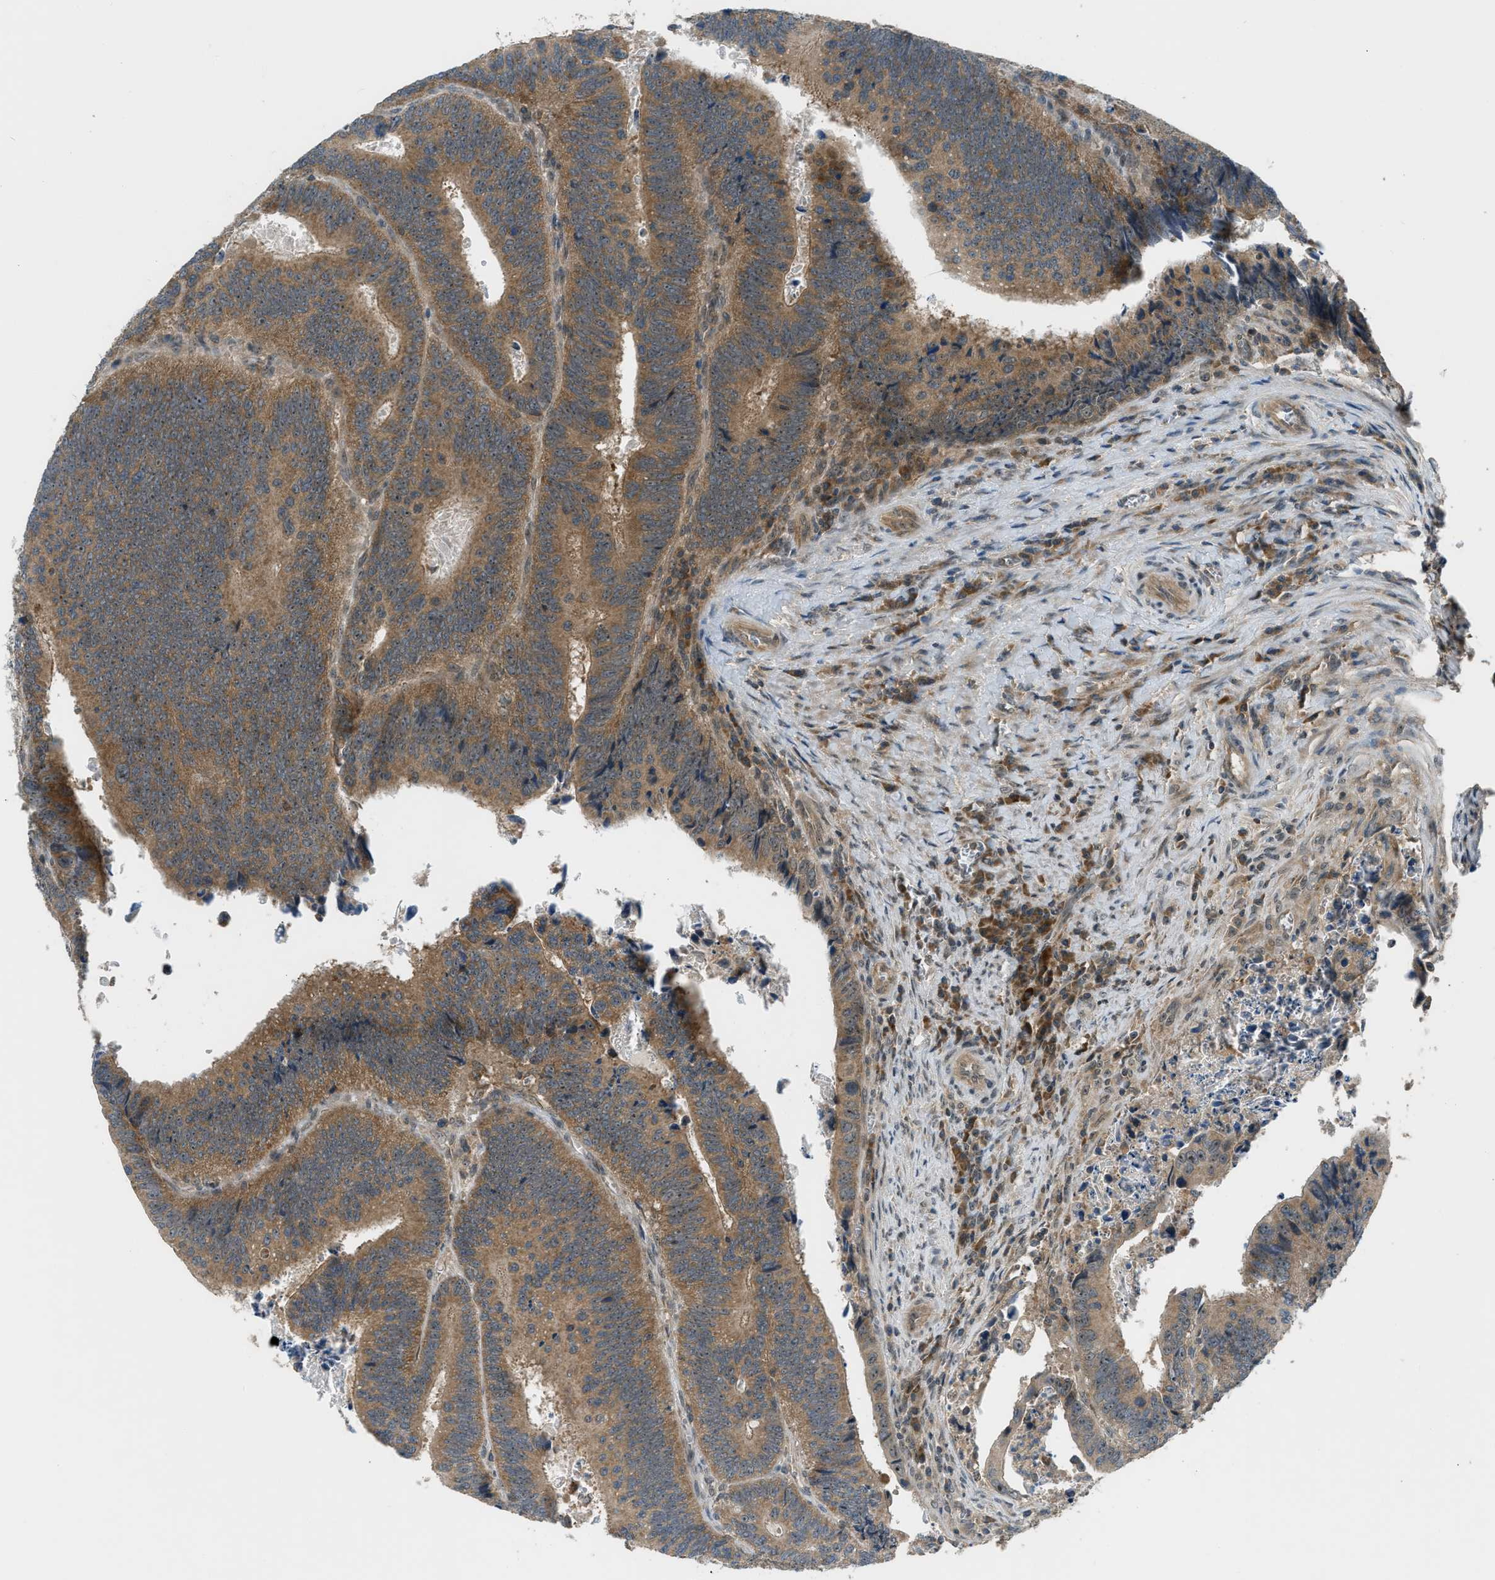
{"staining": {"intensity": "moderate", "quantity": ">75%", "location": "cytoplasmic/membranous"}, "tissue": "colorectal cancer", "cell_type": "Tumor cells", "image_type": "cancer", "snomed": [{"axis": "morphology", "description": "Inflammation, NOS"}, {"axis": "morphology", "description": "Adenocarcinoma, NOS"}, {"axis": "topography", "description": "Colon"}], "caption": "This is a micrograph of immunohistochemistry staining of adenocarcinoma (colorectal), which shows moderate staining in the cytoplasmic/membranous of tumor cells.", "gene": "ZNF71", "patient": {"sex": "male", "age": 72}}